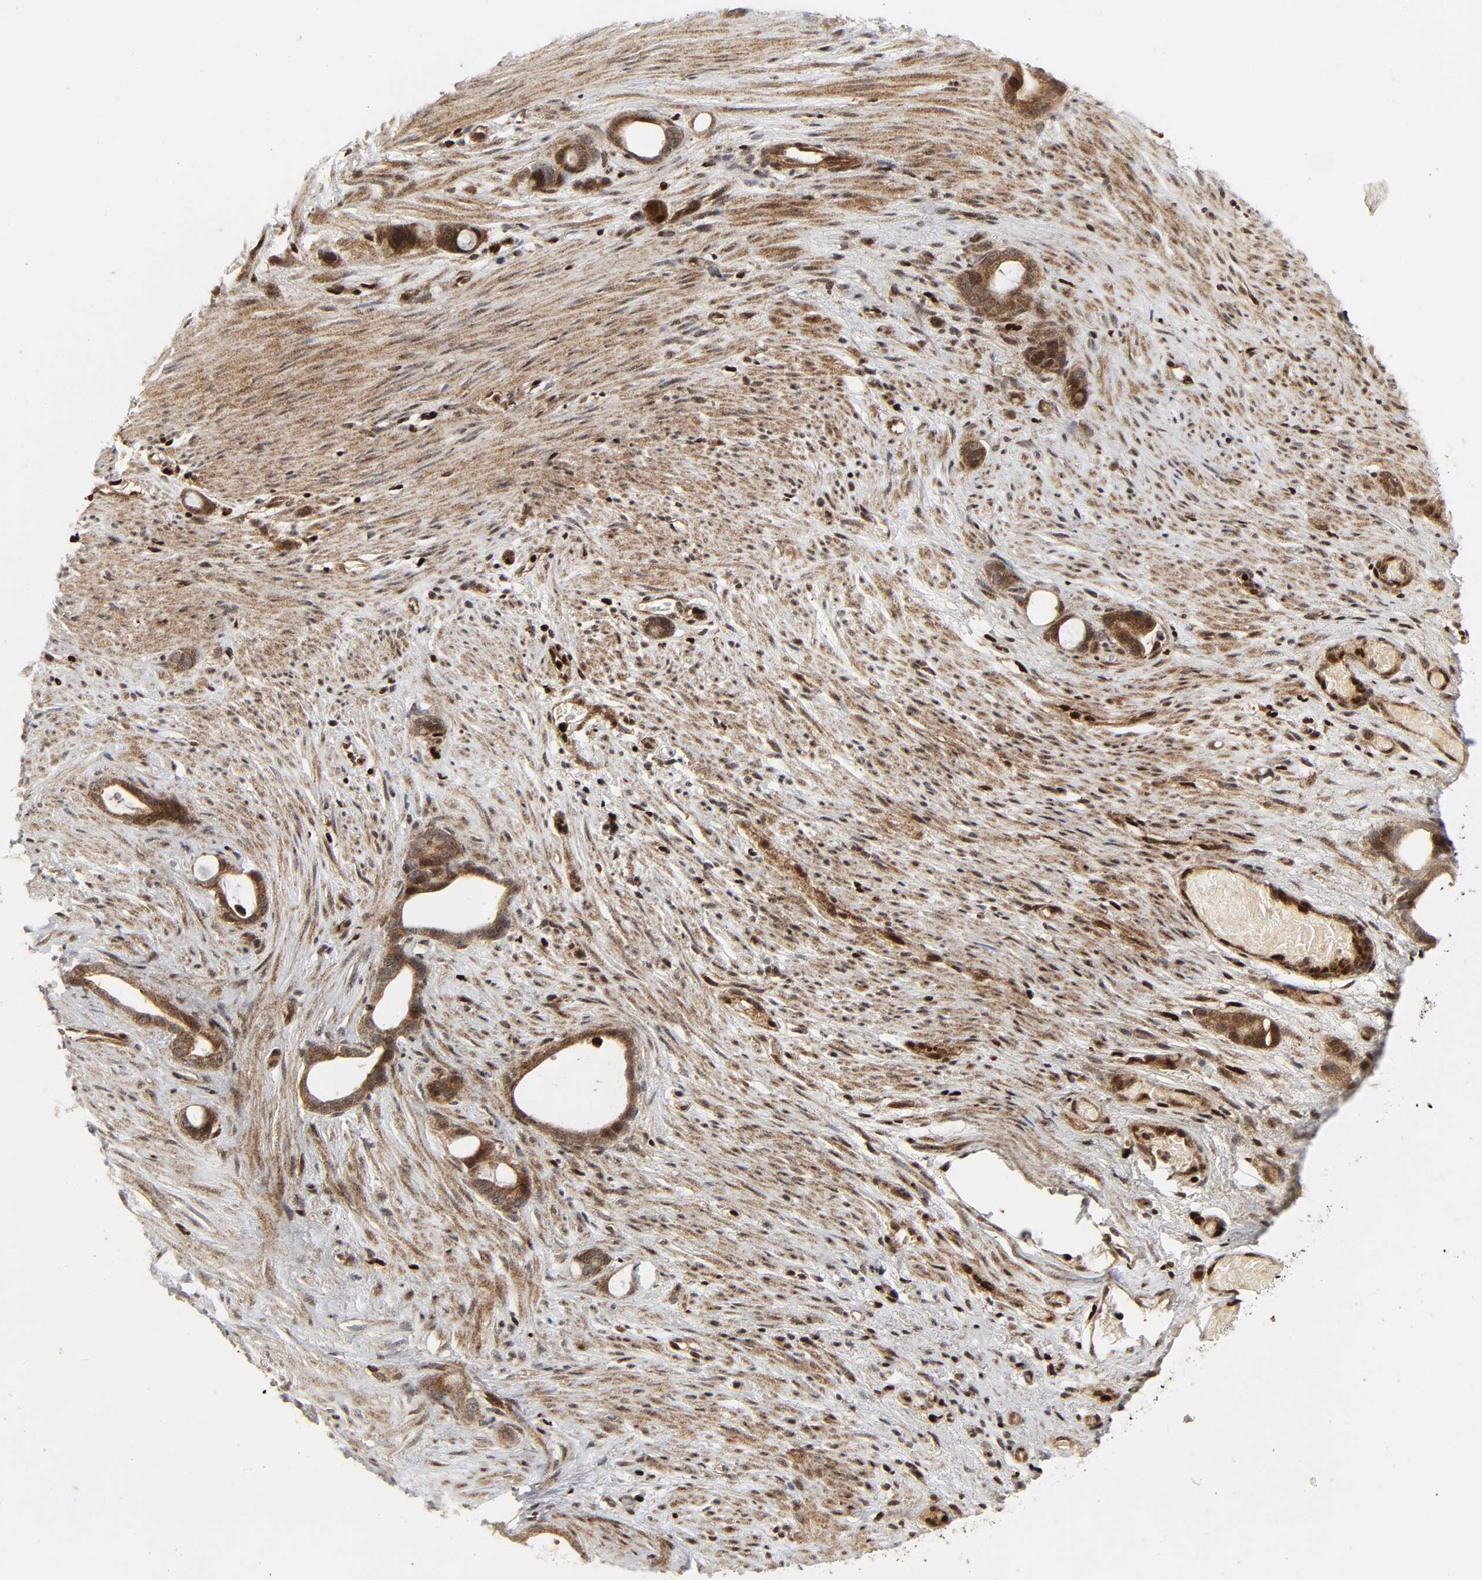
{"staining": {"intensity": "strong", "quantity": ">75%", "location": "cytoplasmic/membranous"}, "tissue": "stomach cancer", "cell_type": "Tumor cells", "image_type": "cancer", "snomed": [{"axis": "morphology", "description": "Adenocarcinoma, NOS"}, {"axis": "topography", "description": "Stomach"}], "caption": "Strong cytoplasmic/membranous expression is present in about >75% of tumor cells in adenocarcinoma (stomach).", "gene": "CHUK", "patient": {"sex": "female", "age": 75}}